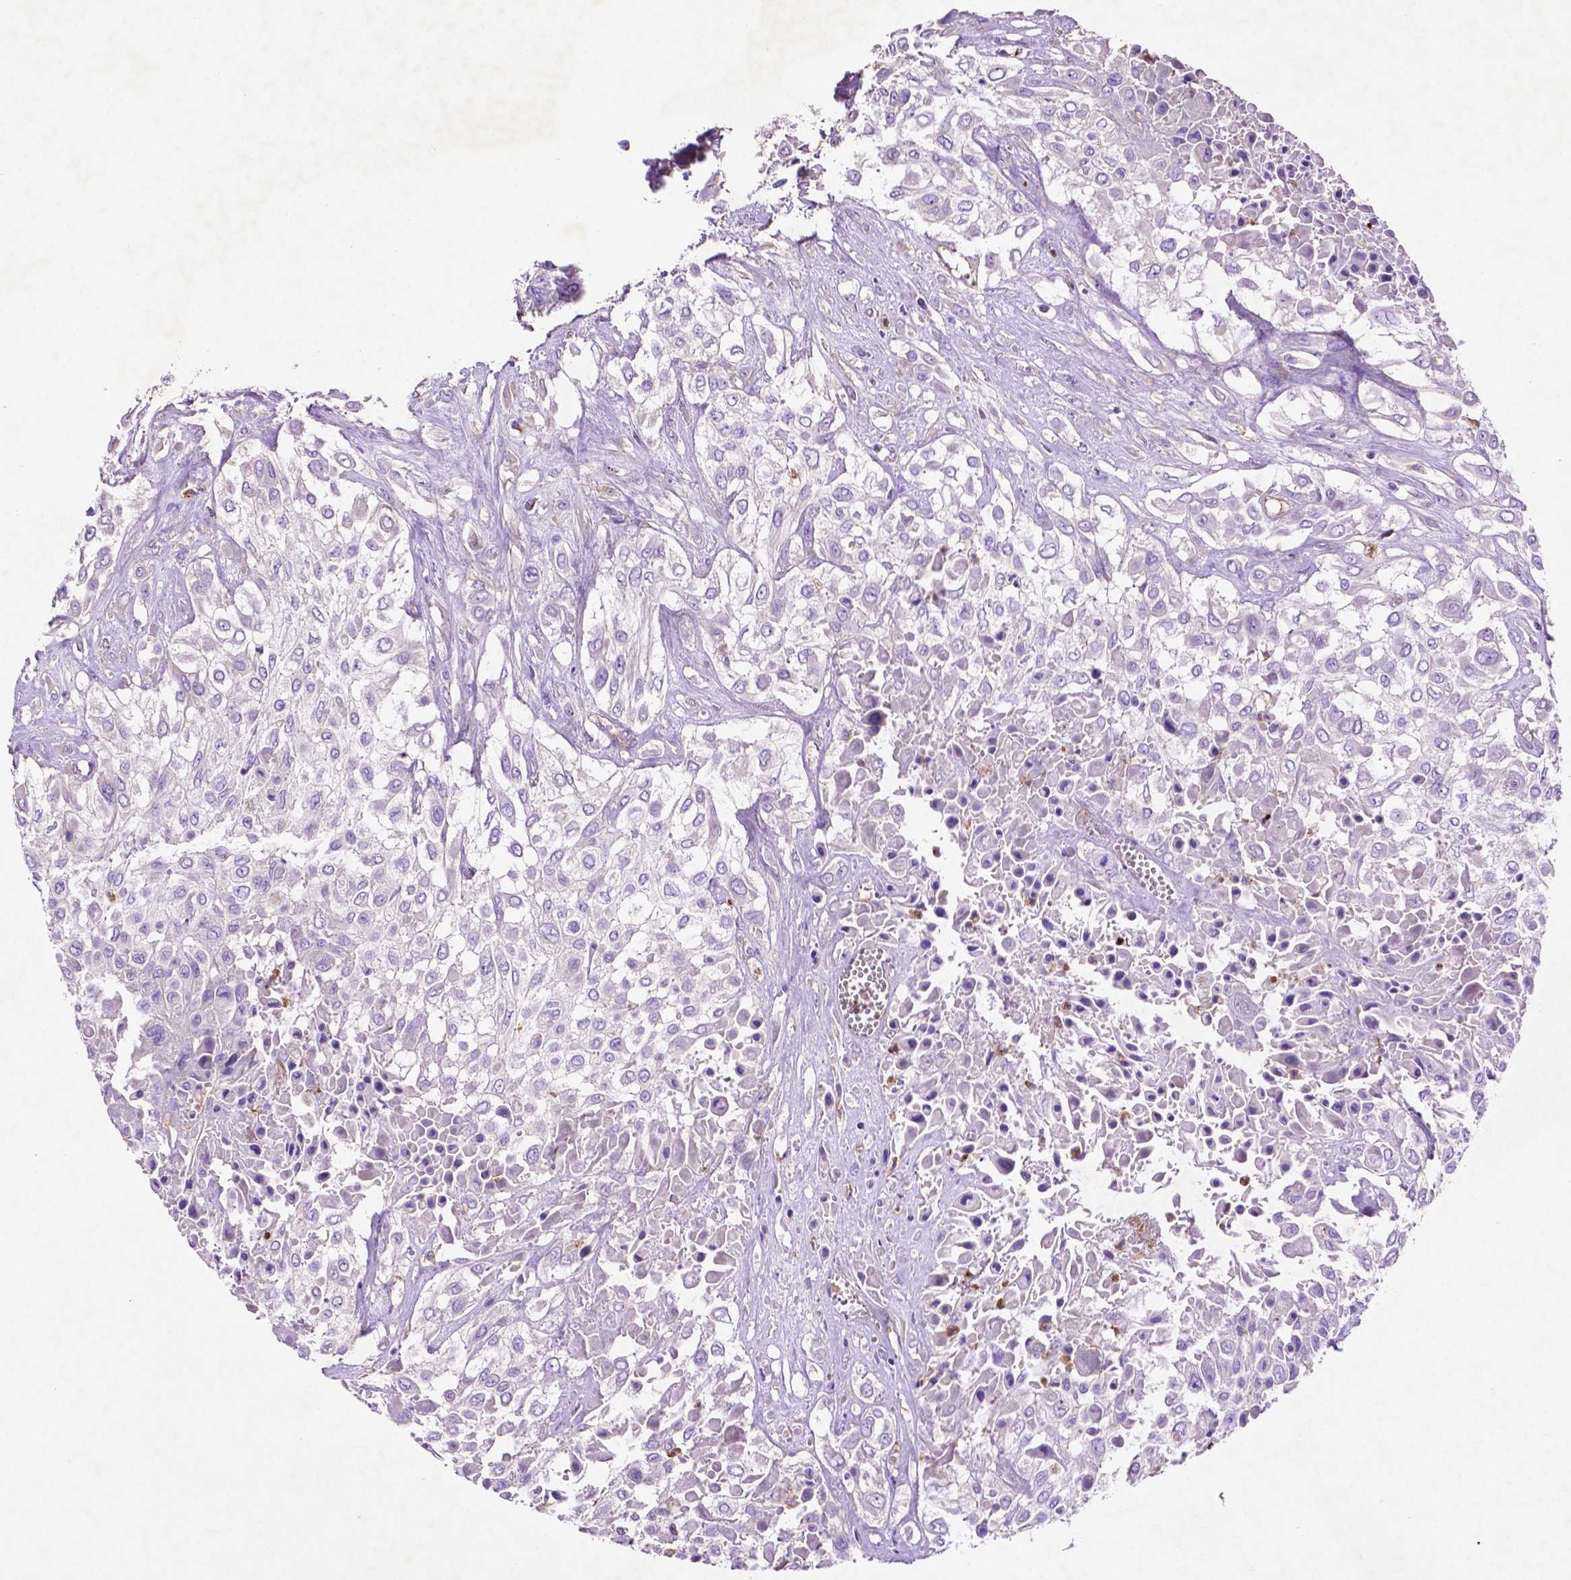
{"staining": {"intensity": "negative", "quantity": "none", "location": "none"}, "tissue": "urothelial cancer", "cell_type": "Tumor cells", "image_type": "cancer", "snomed": [{"axis": "morphology", "description": "Urothelial carcinoma, High grade"}, {"axis": "topography", "description": "Urinary bladder"}], "caption": "Immunohistochemistry (IHC) photomicrograph of human urothelial carcinoma (high-grade) stained for a protein (brown), which demonstrates no expression in tumor cells.", "gene": "GDPD5", "patient": {"sex": "male", "age": 57}}